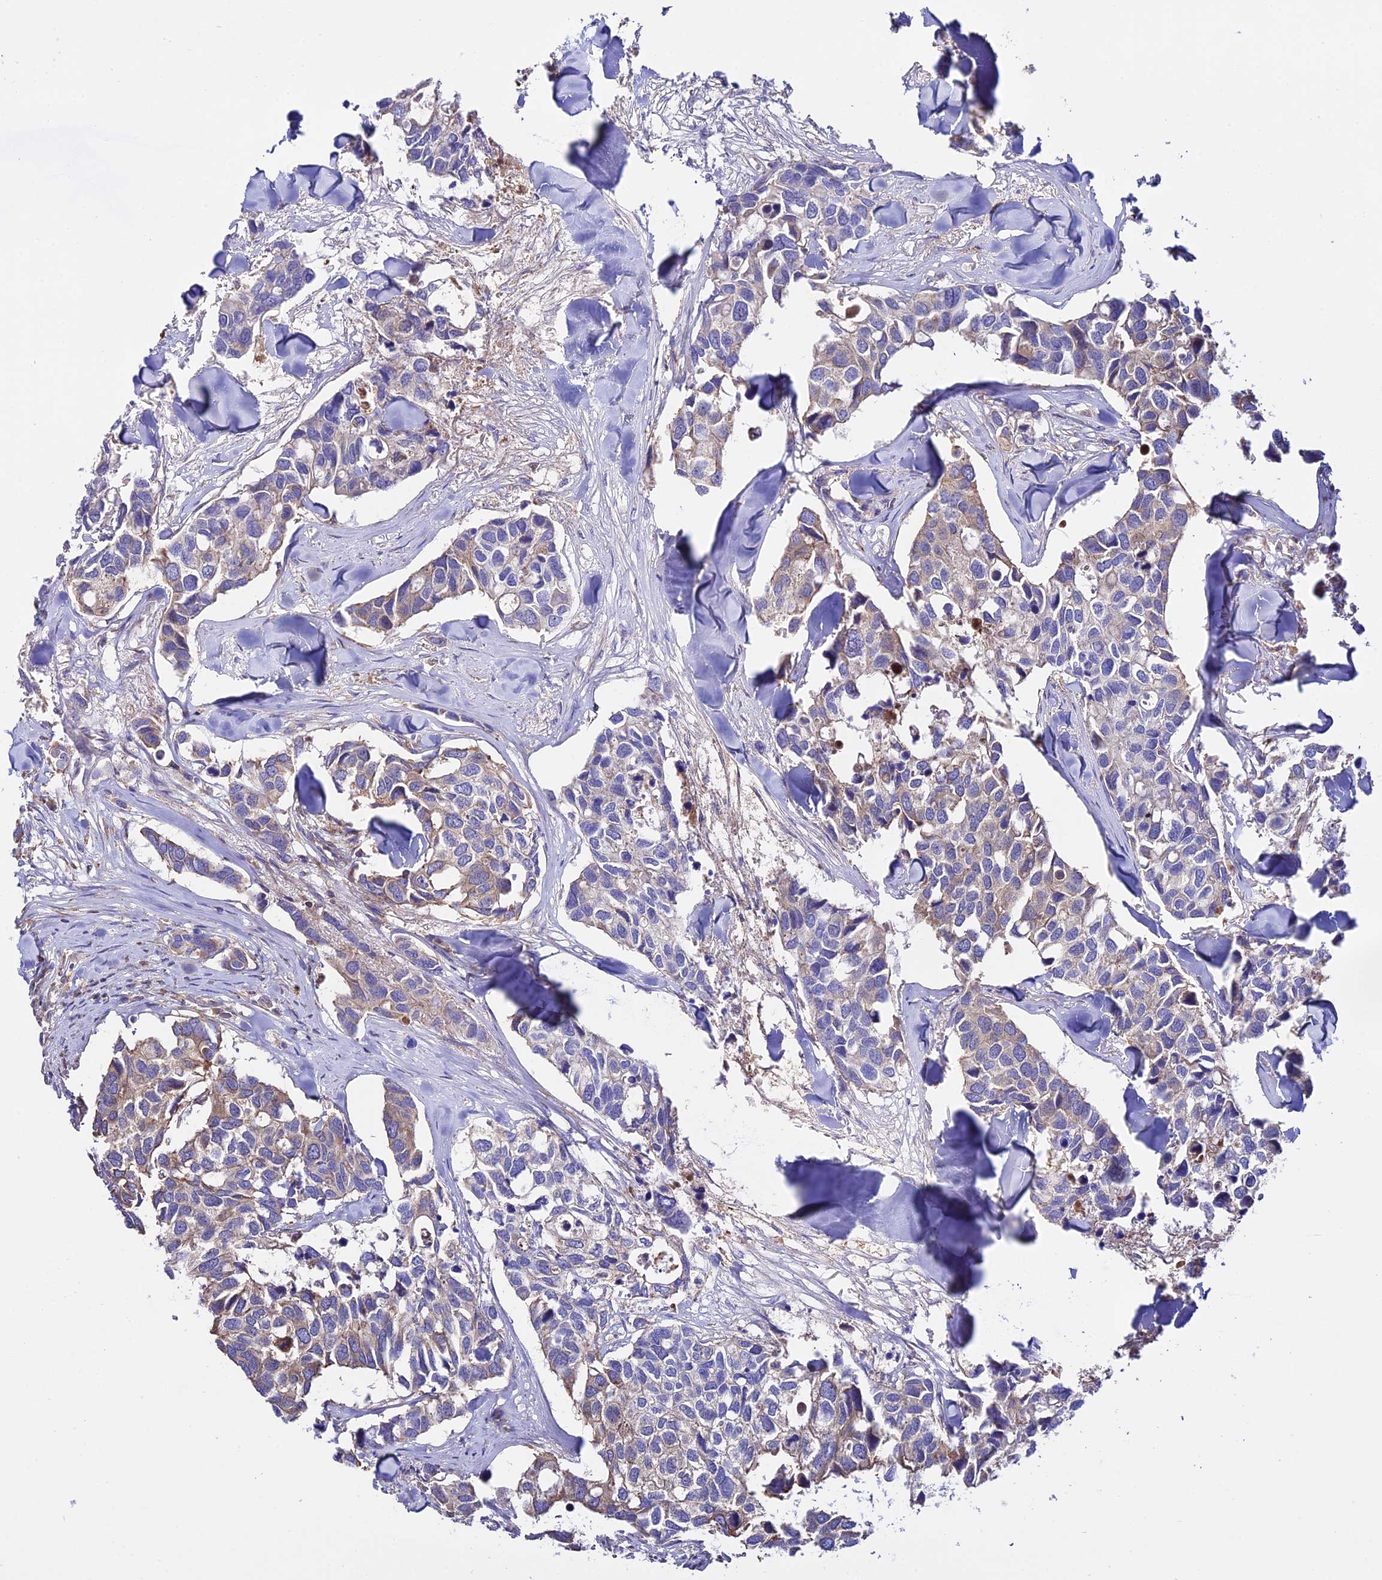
{"staining": {"intensity": "weak", "quantity": "<25%", "location": "cytoplasmic/membranous"}, "tissue": "breast cancer", "cell_type": "Tumor cells", "image_type": "cancer", "snomed": [{"axis": "morphology", "description": "Duct carcinoma"}, {"axis": "topography", "description": "Breast"}], "caption": "Invasive ductal carcinoma (breast) stained for a protein using IHC demonstrates no positivity tumor cells.", "gene": "PYM1", "patient": {"sex": "female", "age": 83}}